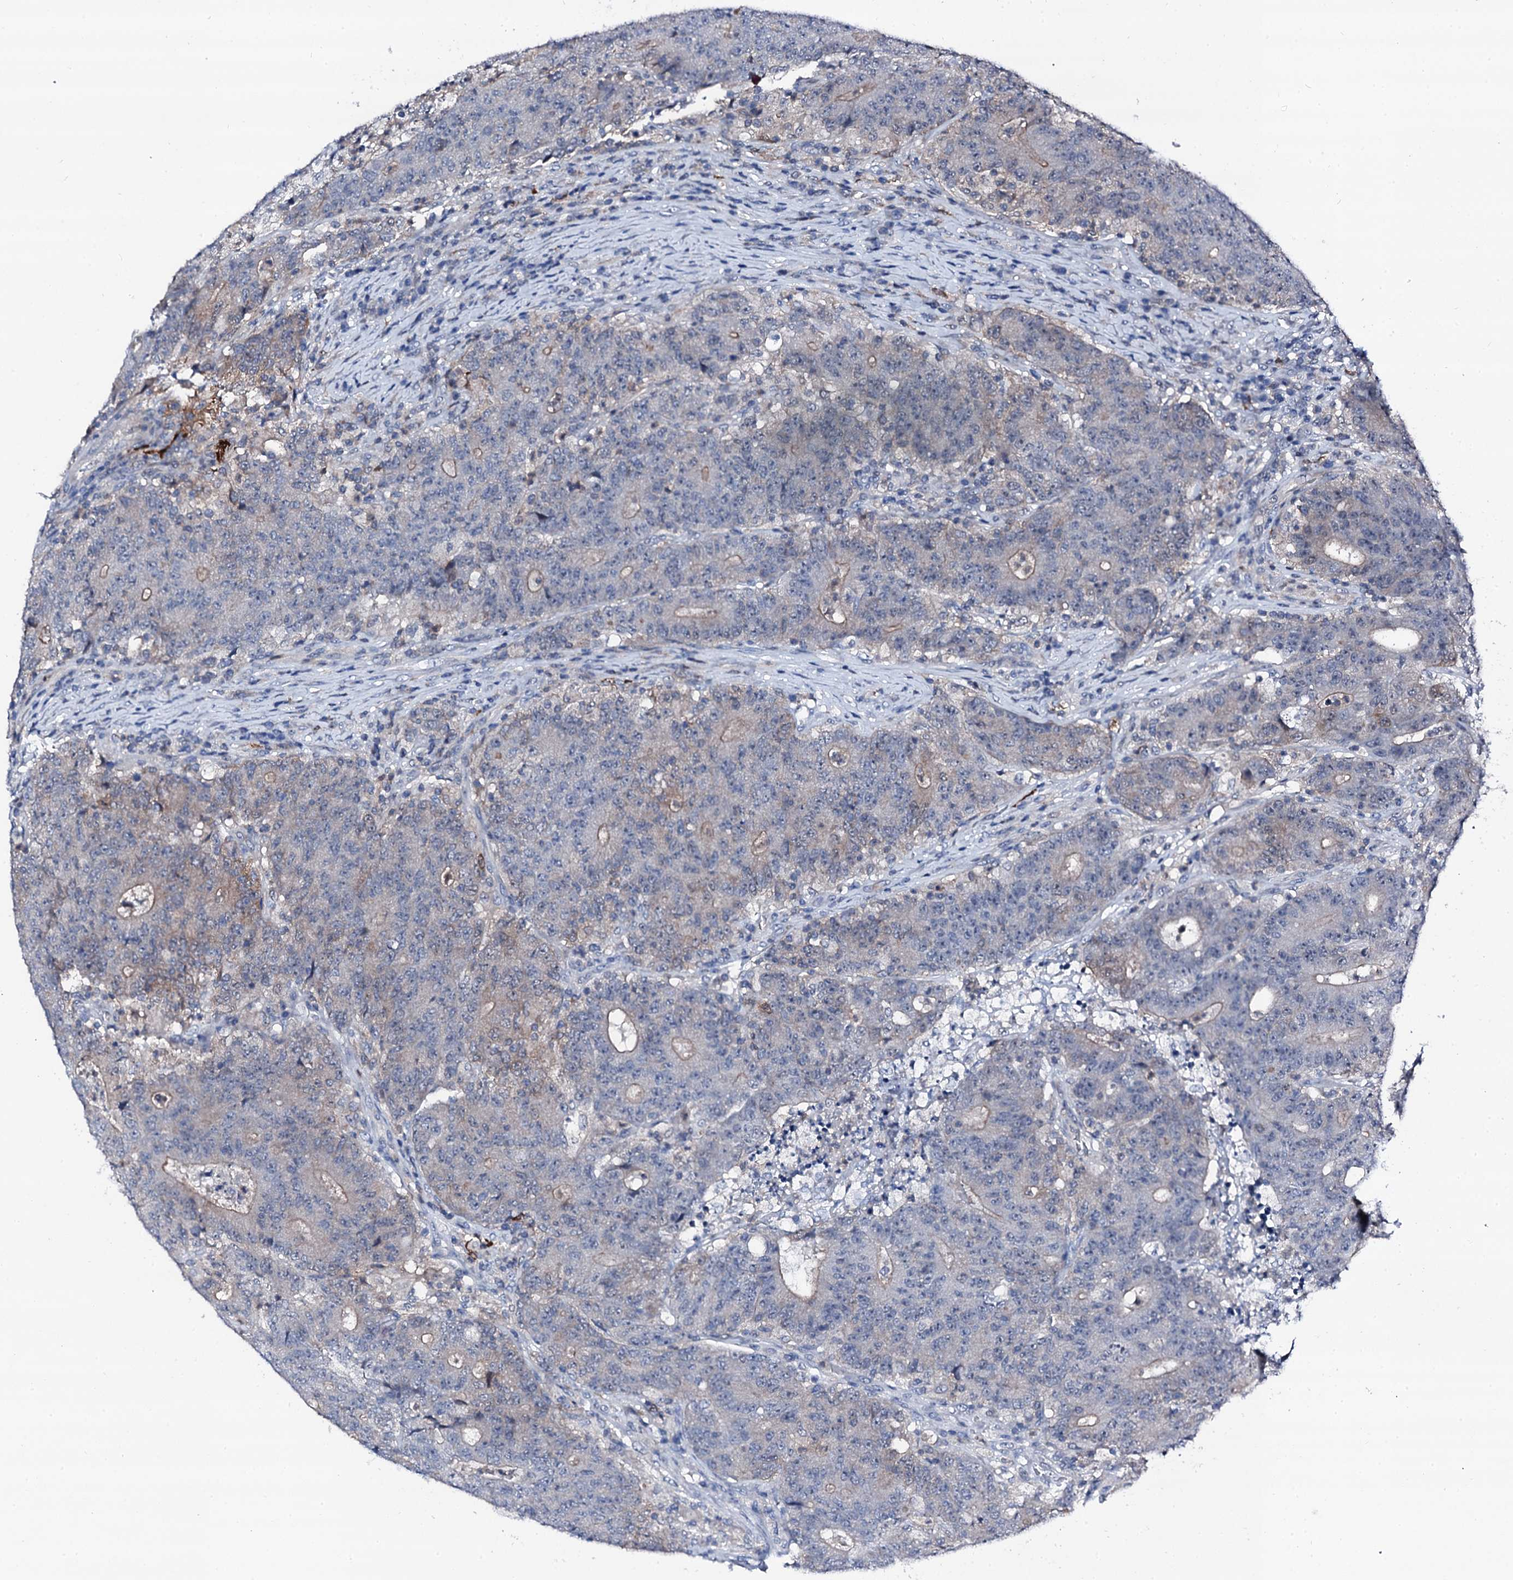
{"staining": {"intensity": "weak", "quantity": "<25%", "location": "cytoplasmic/membranous"}, "tissue": "colorectal cancer", "cell_type": "Tumor cells", "image_type": "cancer", "snomed": [{"axis": "morphology", "description": "Adenocarcinoma, NOS"}, {"axis": "topography", "description": "Colon"}], "caption": "There is no significant staining in tumor cells of colorectal cancer.", "gene": "TRAFD1", "patient": {"sex": "female", "age": 75}}